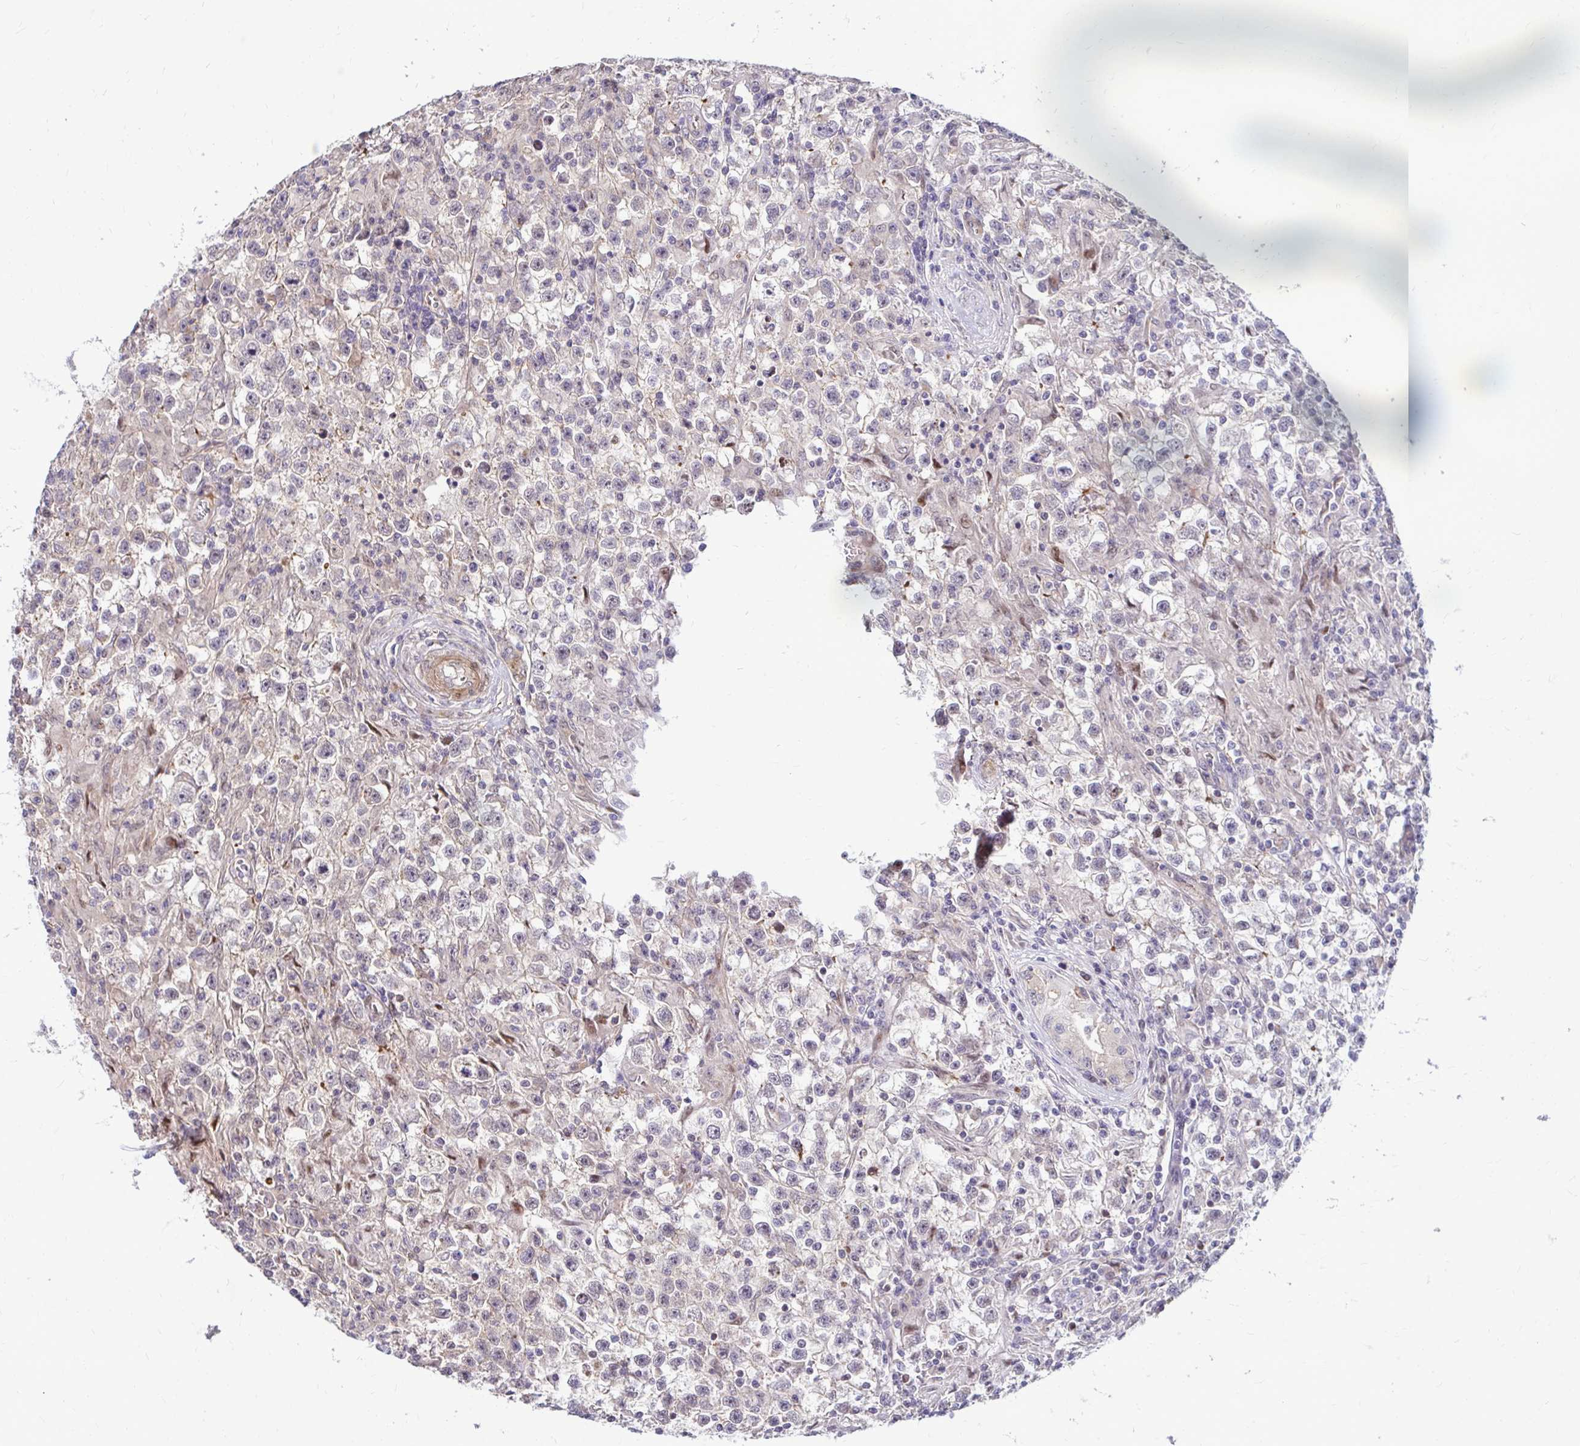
{"staining": {"intensity": "negative", "quantity": "none", "location": "none"}, "tissue": "testis cancer", "cell_type": "Tumor cells", "image_type": "cancer", "snomed": [{"axis": "morphology", "description": "Seminoma, NOS"}, {"axis": "topography", "description": "Testis"}], "caption": "Histopathology image shows no protein staining in tumor cells of seminoma (testis) tissue. (Stains: DAB (3,3'-diaminobenzidine) immunohistochemistry with hematoxylin counter stain, Microscopy: brightfield microscopy at high magnification).", "gene": "TRIP6", "patient": {"sex": "male", "age": 31}}